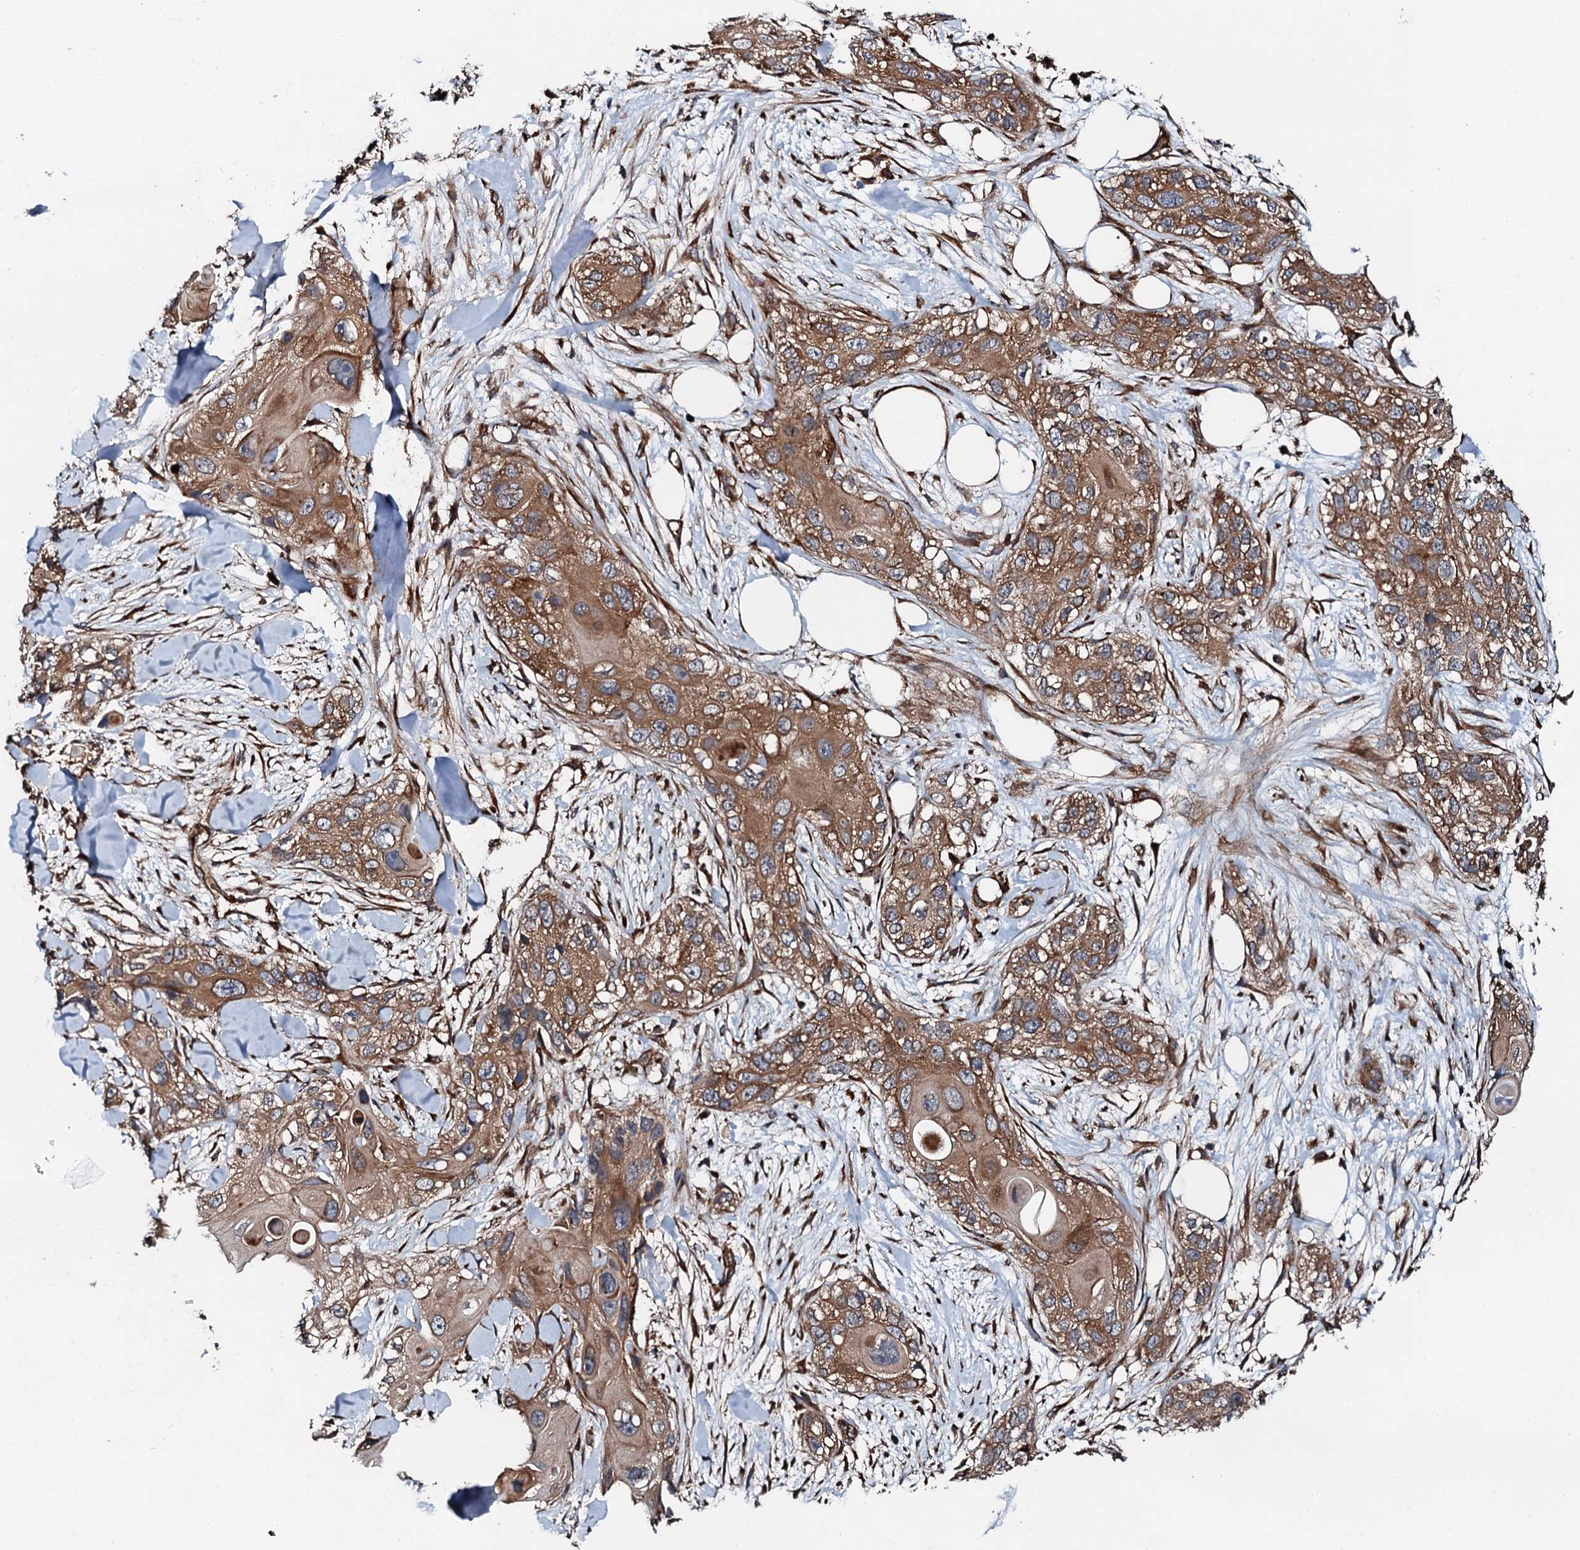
{"staining": {"intensity": "moderate", "quantity": ">75%", "location": "cytoplasmic/membranous"}, "tissue": "skin cancer", "cell_type": "Tumor cells", "image_type": "cancer", "snomed": [{"axis": "morphology", "description": "Normal tissue, NOS"}, {"axis": "morphology", "description": "Squamous cell carcinoma, NOS"}, {"axis": "topography", "description": "Skin"}], "caption": "Squamous cell carcinoma (skin) stained for a protein reveals moderate cytoplasmic/membranous positivity in tumor cells. (DAB = brown stain, brightfield microscopy at high magnification).", "gene": "FLYWCH1", "patient": {"sex": "male", "age": 72}}